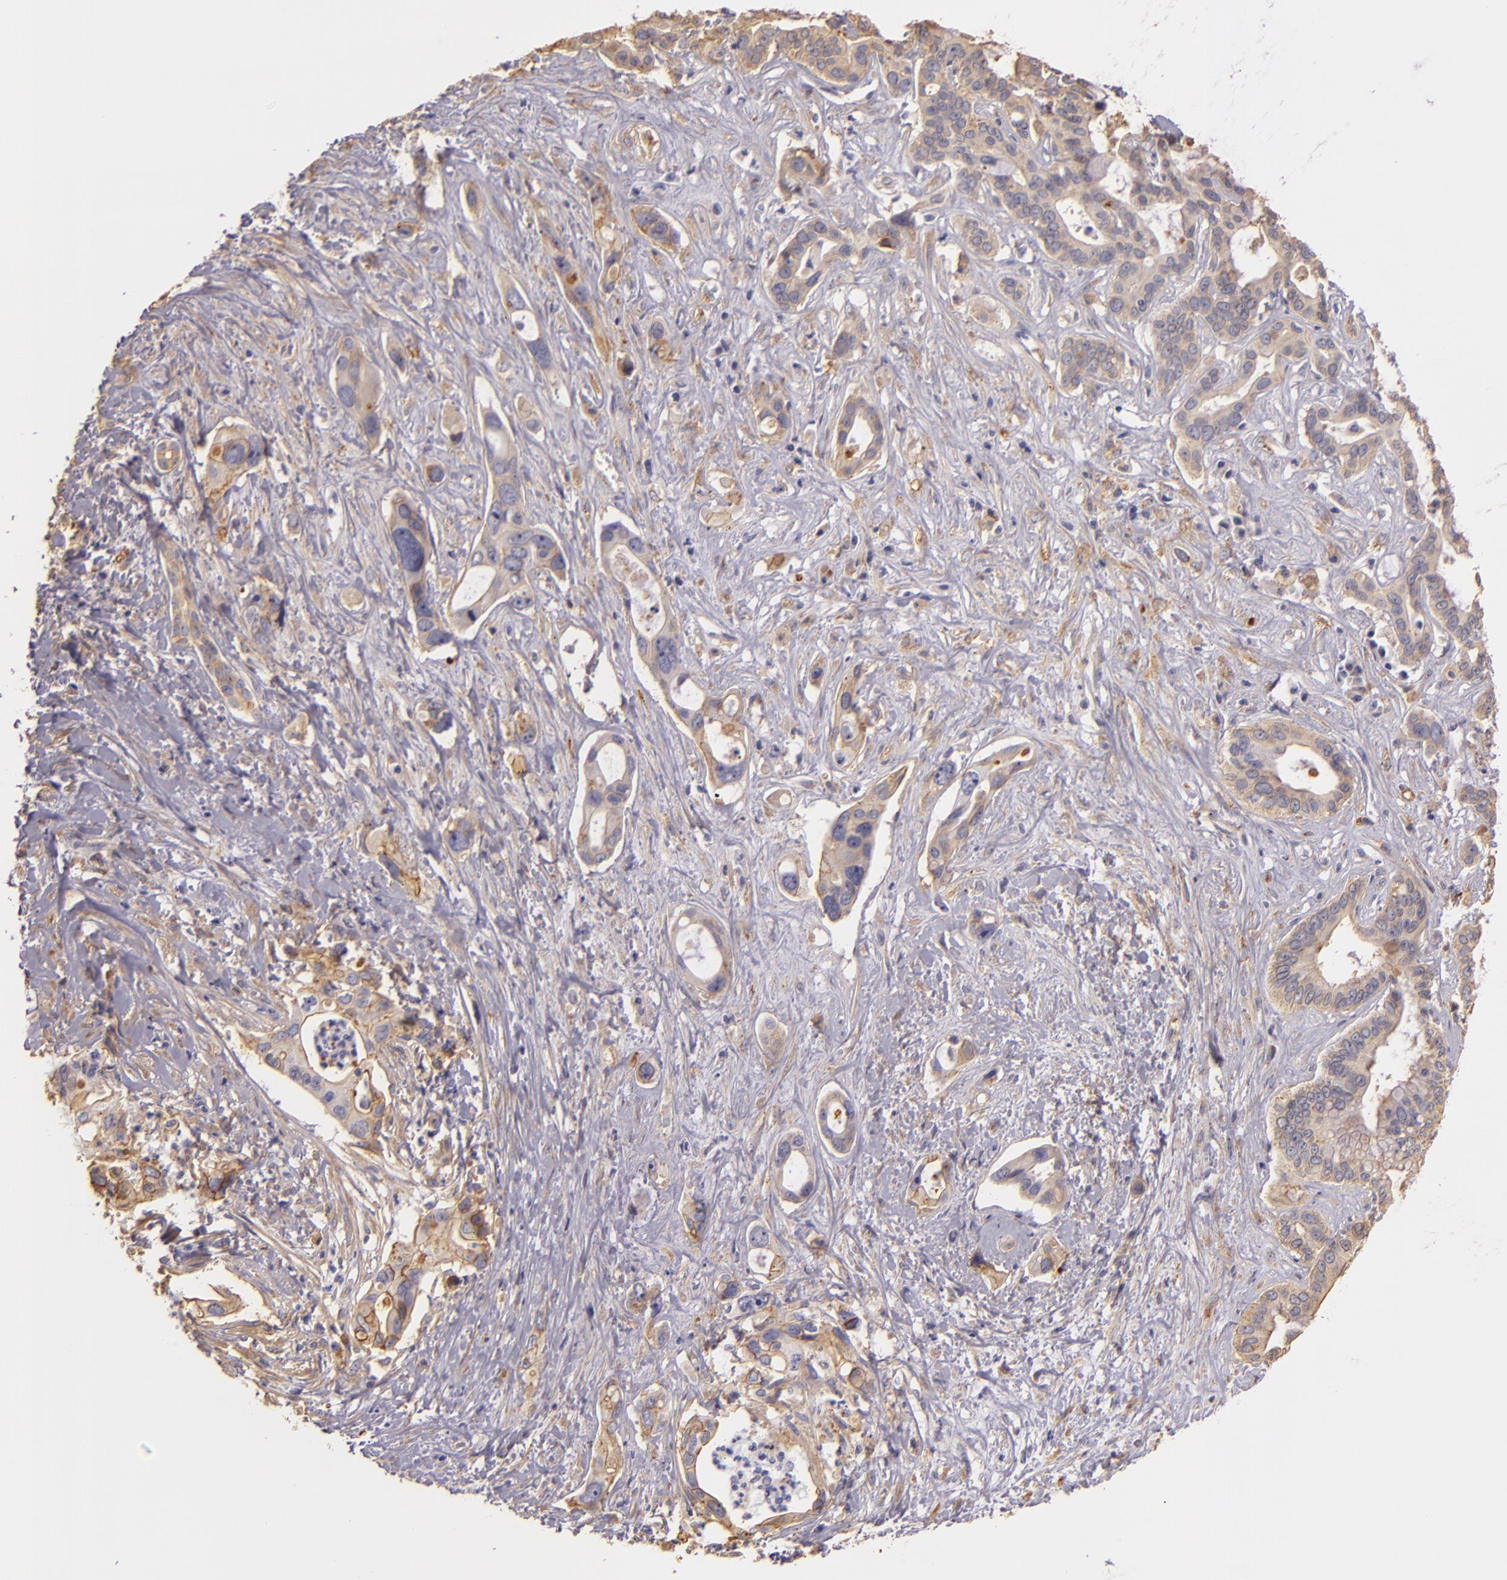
{"staining": {"intensity": "weak", "quantity": "25%-75%", "location": "cytoplasmic/membranous"}, "tissue": "liver cancer", "cell_type": "Tumor cells", "image_type": "cancer", "snomed": [{"axis": "morphology", "description": "Cholangiocarcinoma"}, {"axis": "topography", "description": "Liver"}], "caption": "Immunohistochemical staining of human cholangiocarcinoma (liver) reveals low levels of weak cytoplasmic/membranous expression in about 25%-75% of tumor cells.", "gene": "CTSF", "patient": {"sex": "female", "age": 65}}